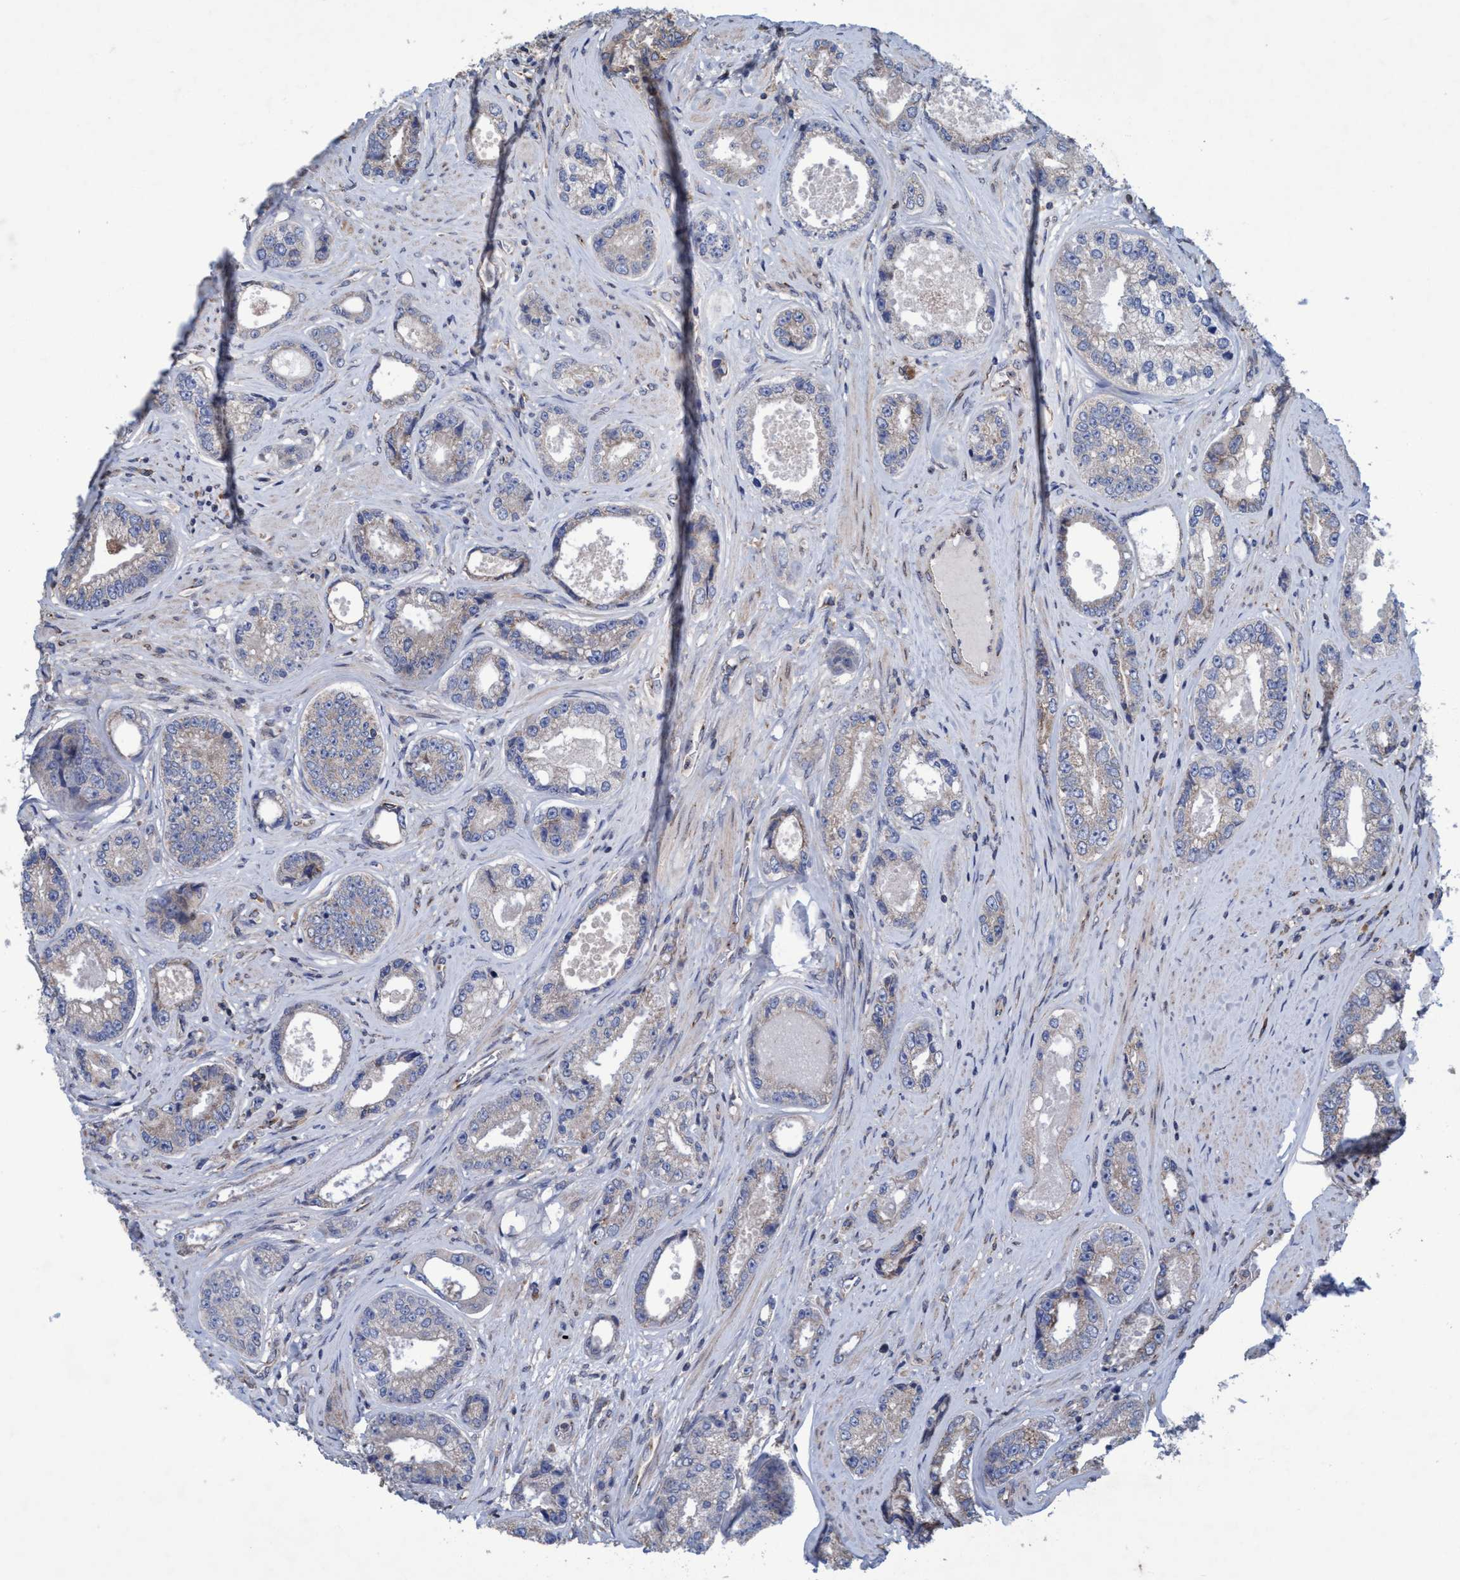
{"staining": {"intensity": "negative", "quantity": "none", "location": "none"}, "tissue": "prostate cancer", "cell_type": "Tumor cells", "image_type": "cancer", "snomed": [{"axis": "morphology", "description": "Adenocarcinoma, High grade"}, {"axis": "topography", "description": "Prostate"}], "caption": "An IHC histopathology image of prostate high-grade adenocarcinoma is shown. There is no staining in tumor cells of prostate high-grade adenocarcinoma.", "gene": "BICD2", "patient": {"sex": "male", "age": 61}}